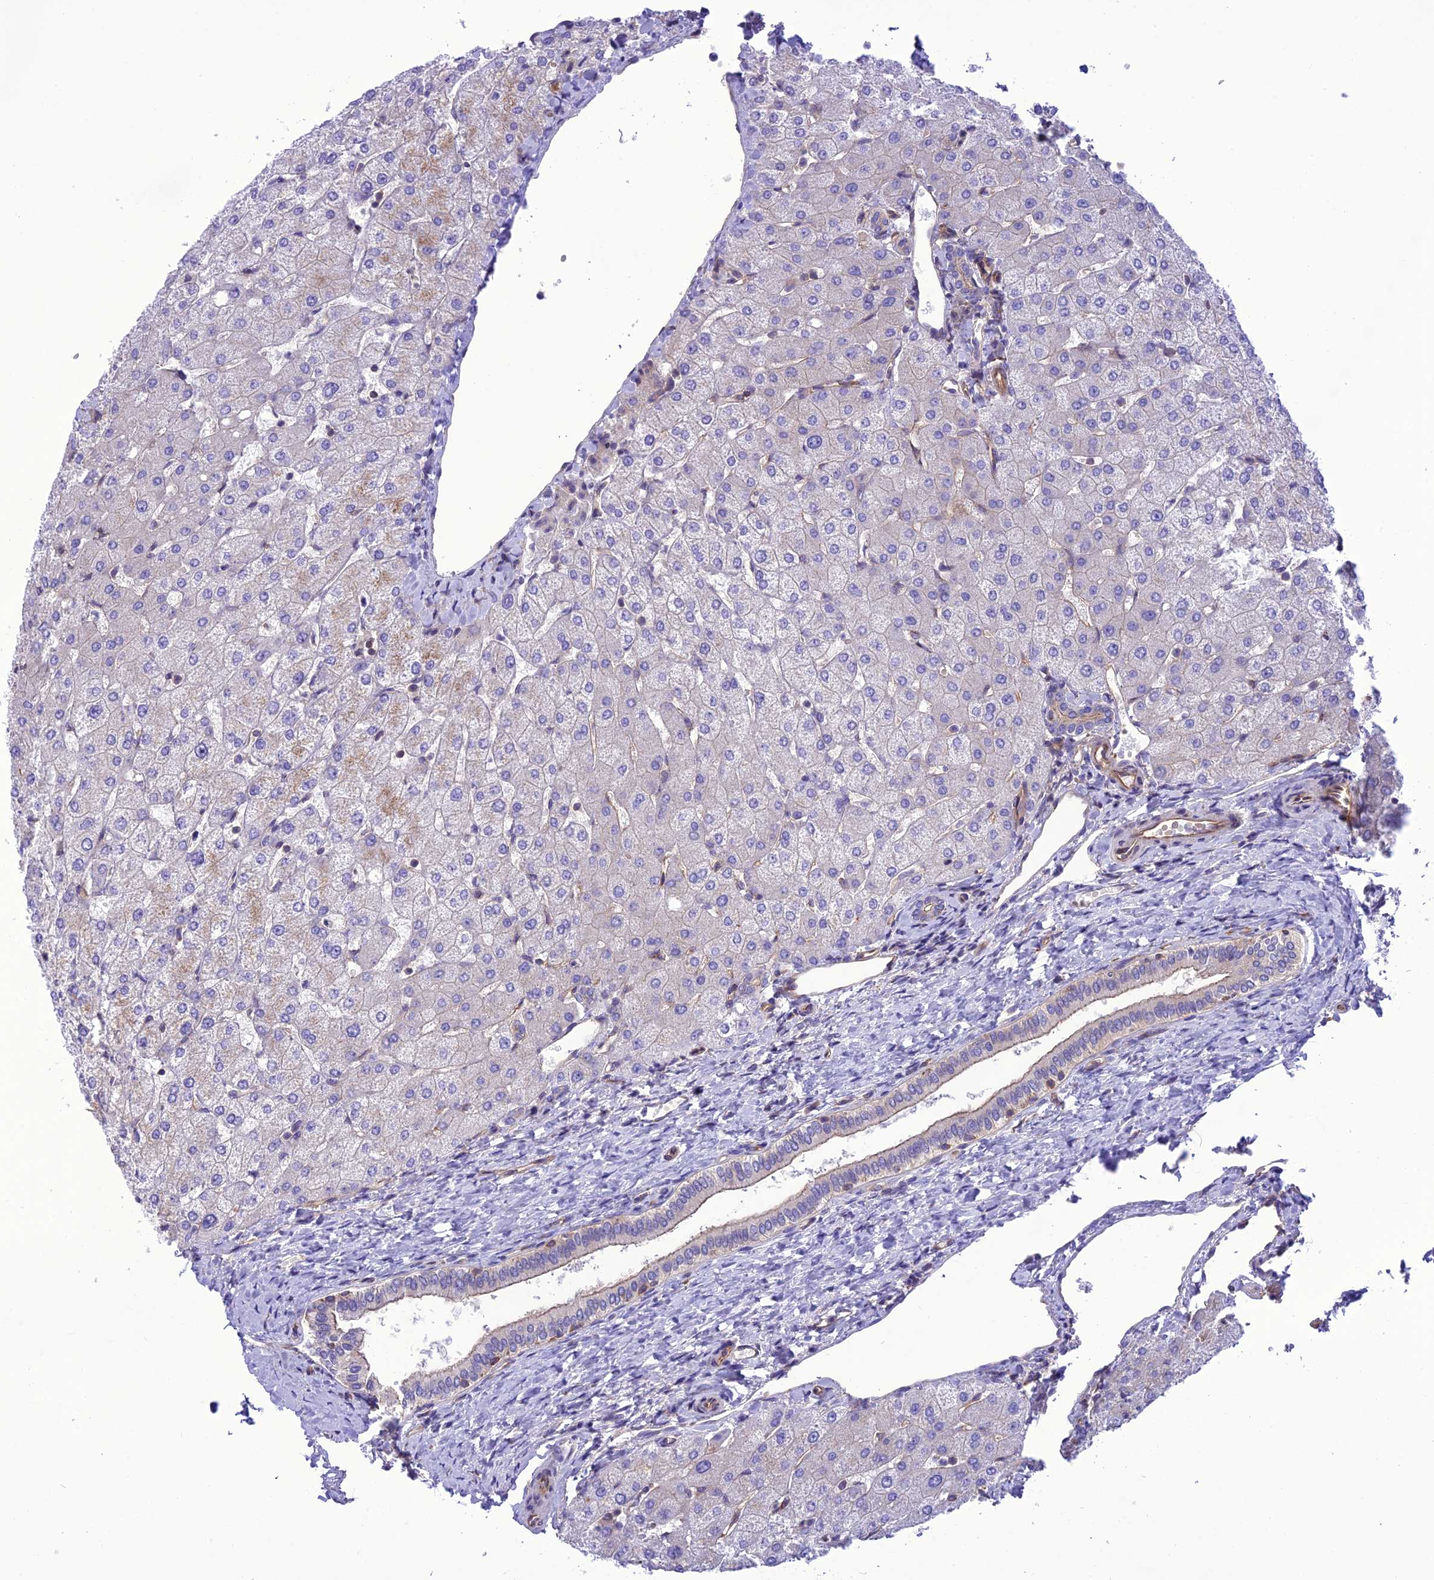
{"staining": {"intensity": "weak", "quantity": "25%-75%", "location": "cytoplasmic/membranous"}, "tissue": "liver", "cell_type": "Cholangiocytes", "image_type": "normal", "snomed": [{"axis": "morphology", "description": "Normal tissue, NOS"}, {"axis": "topography", "description": "Liver"}], "caption": "Weak cytoplasmic/membranous staining for a protein is seen in approximately 25%-75% of cholangiocytes of normal liver using immunohistochemistry.", "gene": "PPFIA3", "patient": {"sex": "female", "age": 54}}